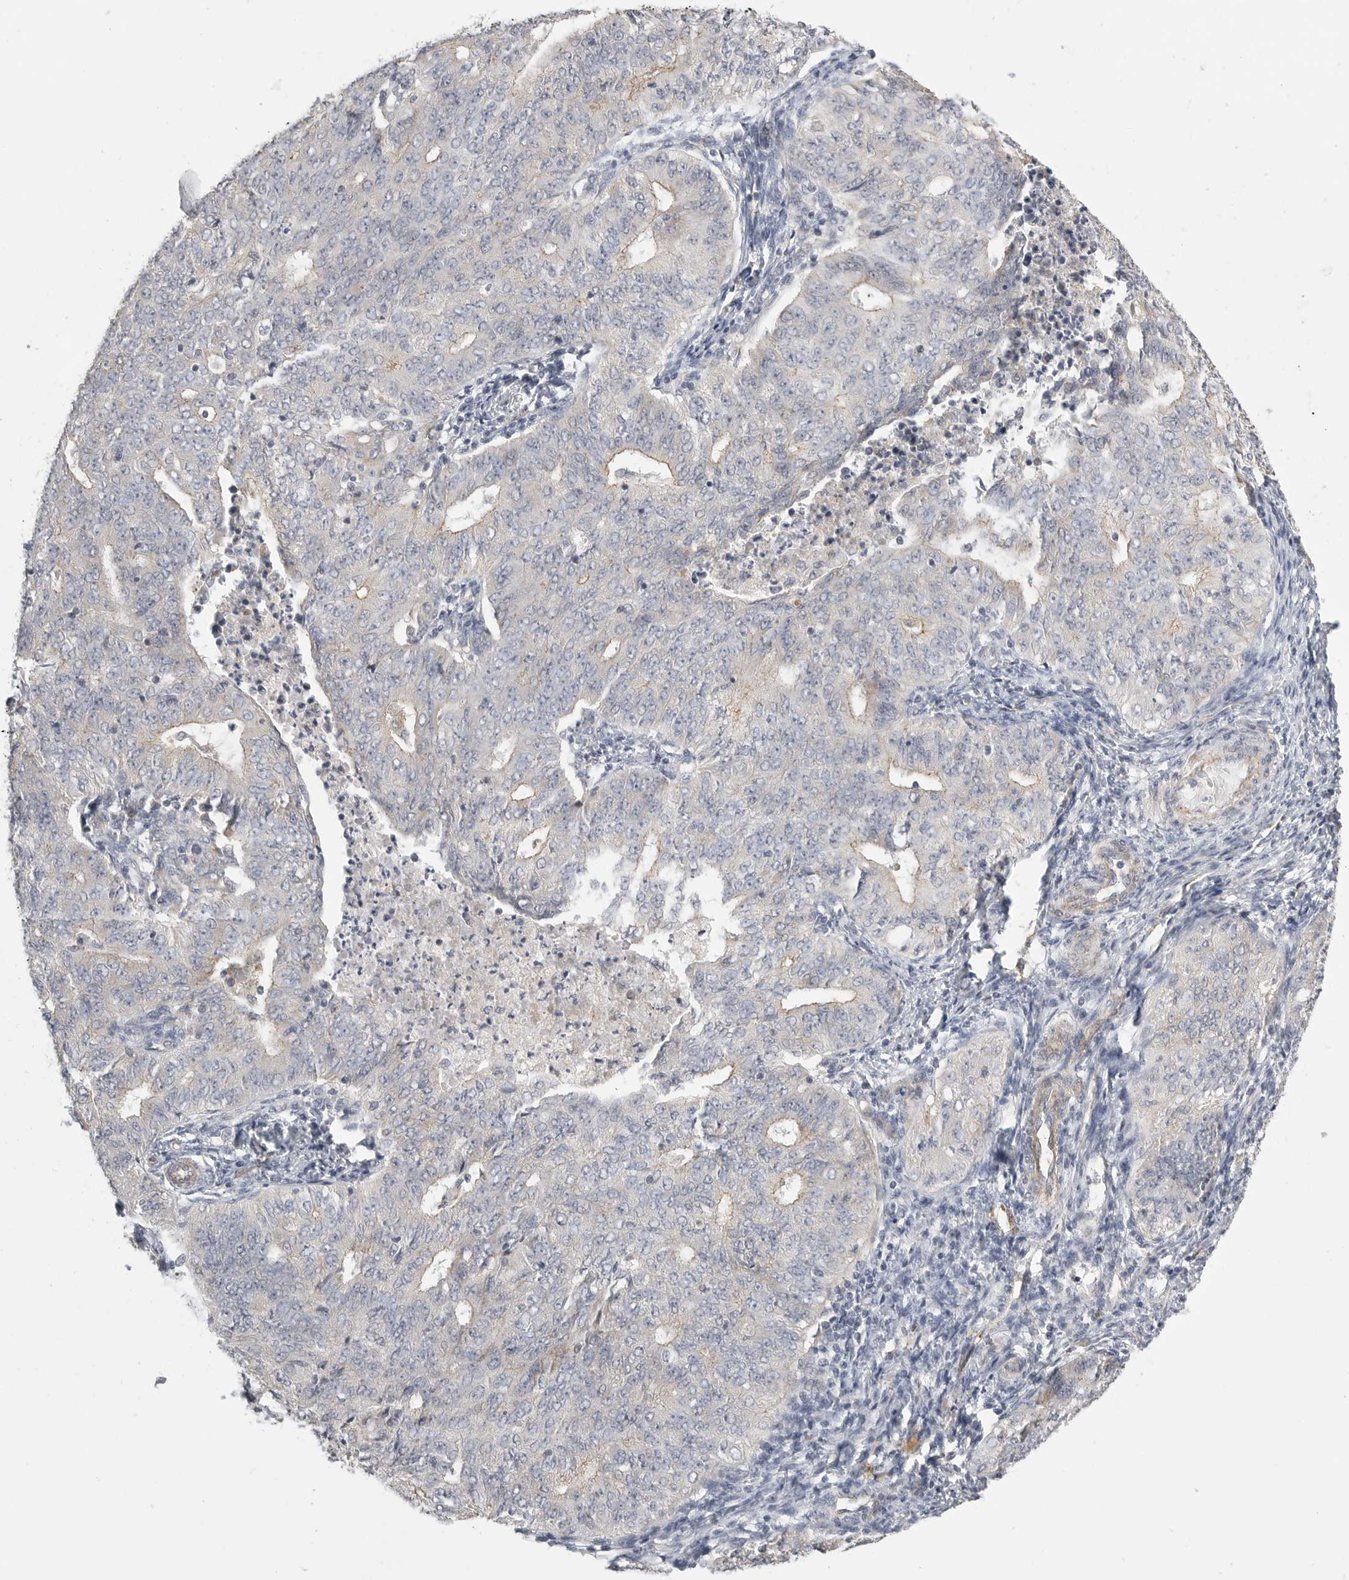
{"staining": {"intensity": "negative", "quantity": "none", "location": "none"}, "tissue": "endometrial cancer", "cell_type": "Tumor cells", "image_type": "cancer", "snomed": [{"axis": "morphology", "description": "Adenocarcinoma, NOS"}, {"axis": "topography", "description": "Endometrium"}], "caption": "IHC histopathology image of neoplastic tissue: human endometrial cancer stained with DAB exhibits no significant protein positivity in tumor cells. (Immunohistochemistry (ihc), brightfield microscopy, high magnification).", "gene": "STAB2", "patient": {"sex": "female", "age": 32}}